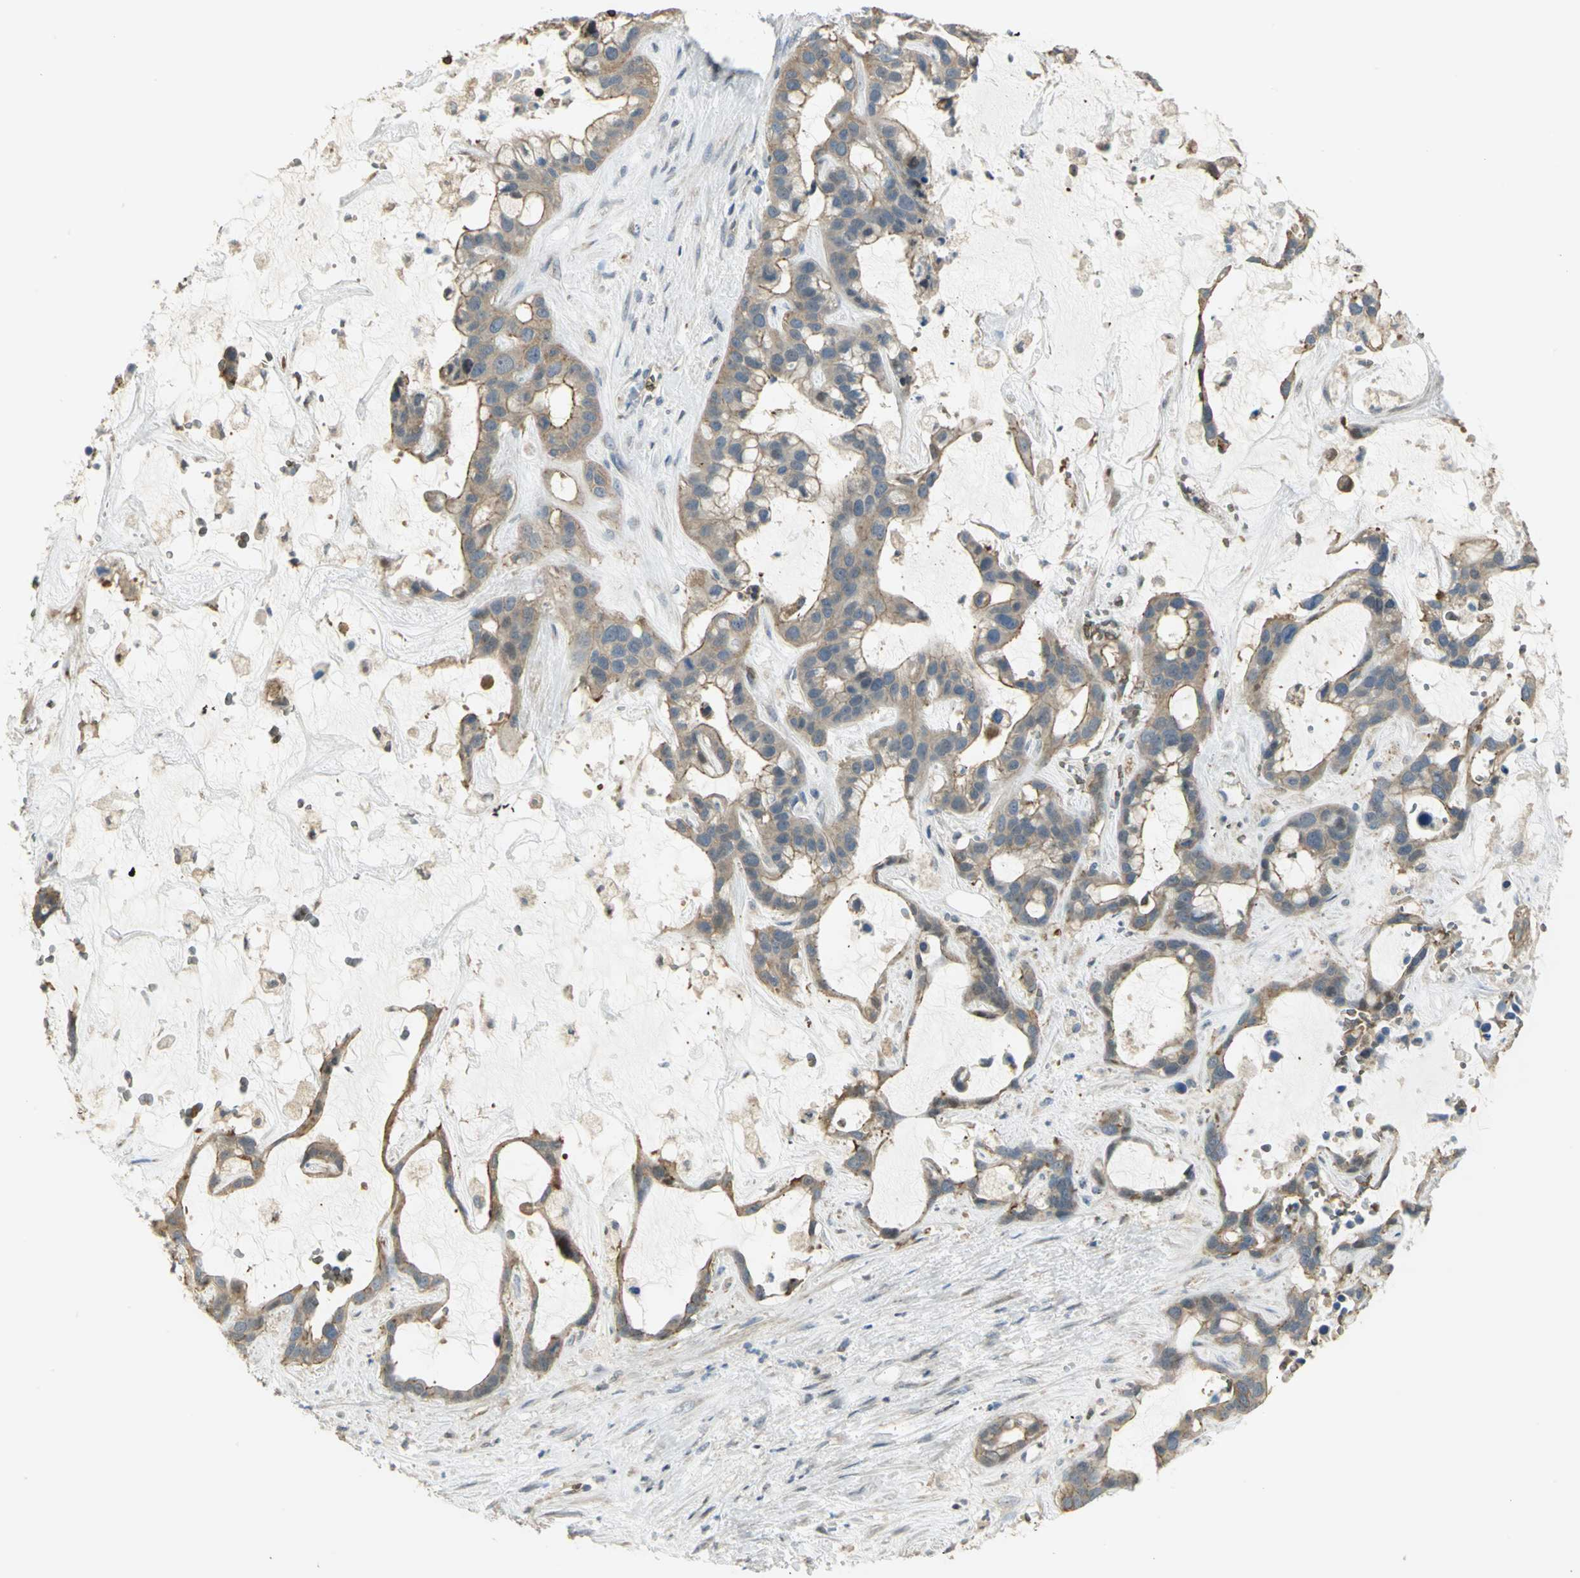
{"staining": {"intensity": "moderate", "quantity": ">75%", "location": "cytoplasmic/membranous"}, "tissue": "liver cancer", "cell_type": "Tumor cells", "image_type": "cancer", "snomed": [{"axis": "morphology", "description": "Cholangiocarcinoma"}, {"axis": "topography", "description": "Liver"}], "caption": "Protein expression analysis of liver cancer (cholangiocarcinoma) exhibits moderate cytoplasmic/membranous staining in approximately >75% of tumor cells. Using DAB (brown) and hematoxylin (blue) stains, captured at high magnification using brightfield microscopy.", "gene": "ANK1", "patient": {"sex": "female", "age": 65}}